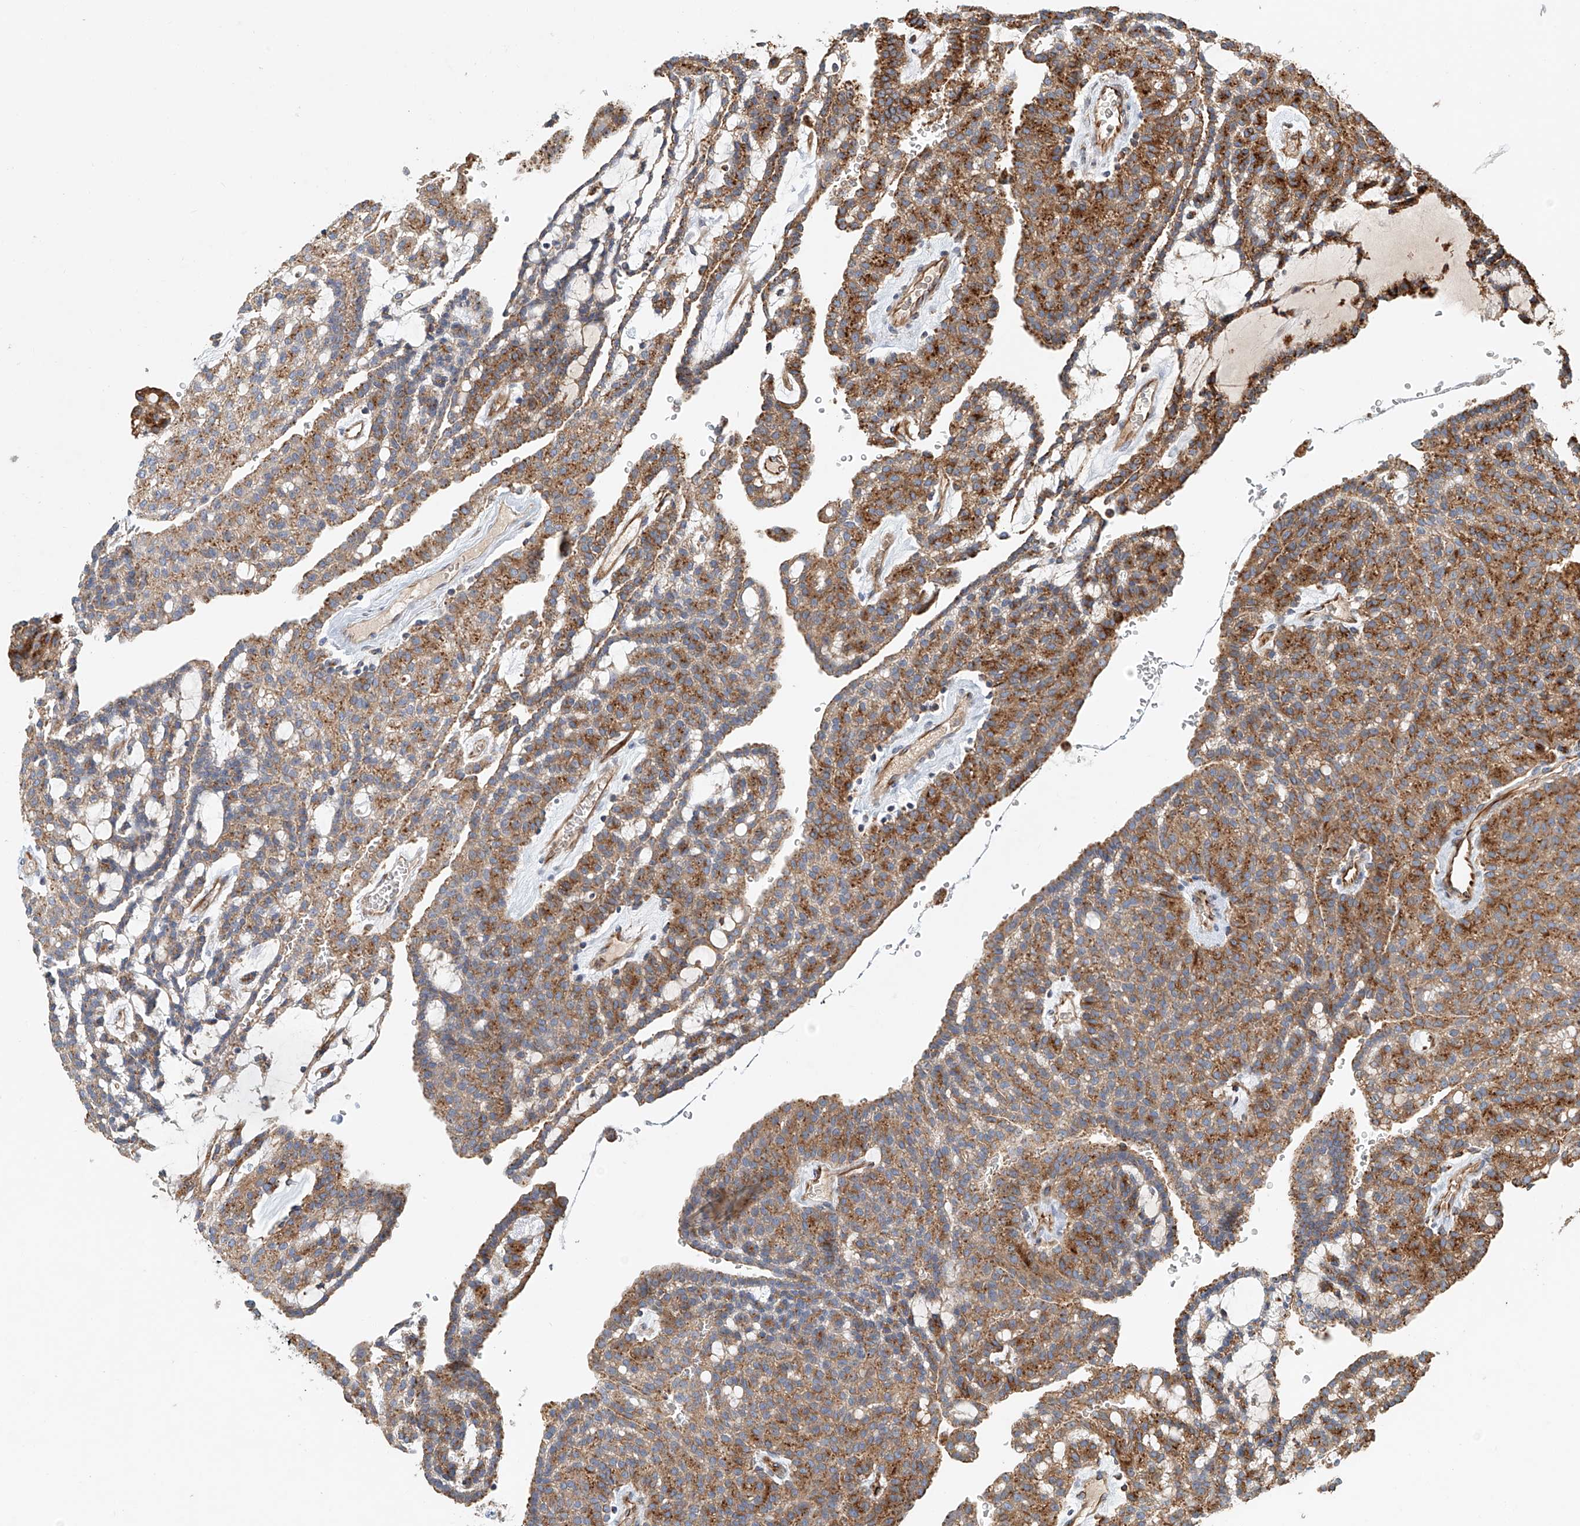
{"staining": {"intensity": "strong", "quantity": ">75%", "location": "cytoplasmic/membranous"}, "tissue": "renal cancer", "cell_type": "Tumor cells", "image_type": "cancer", "snomed": [{"axis": "morphology", "description": "Adenocarcinoma, NOS"}, {"axis": "topography", "description": "Kidney"}], "caption": "Protein staining demonstrates strong cytoplasmic/membranous expression in about >75% of tumor cells in adenocarcinoma (renal).", "gene": "HGSNAT", "patient": {"sex": "male", "age": 63}}